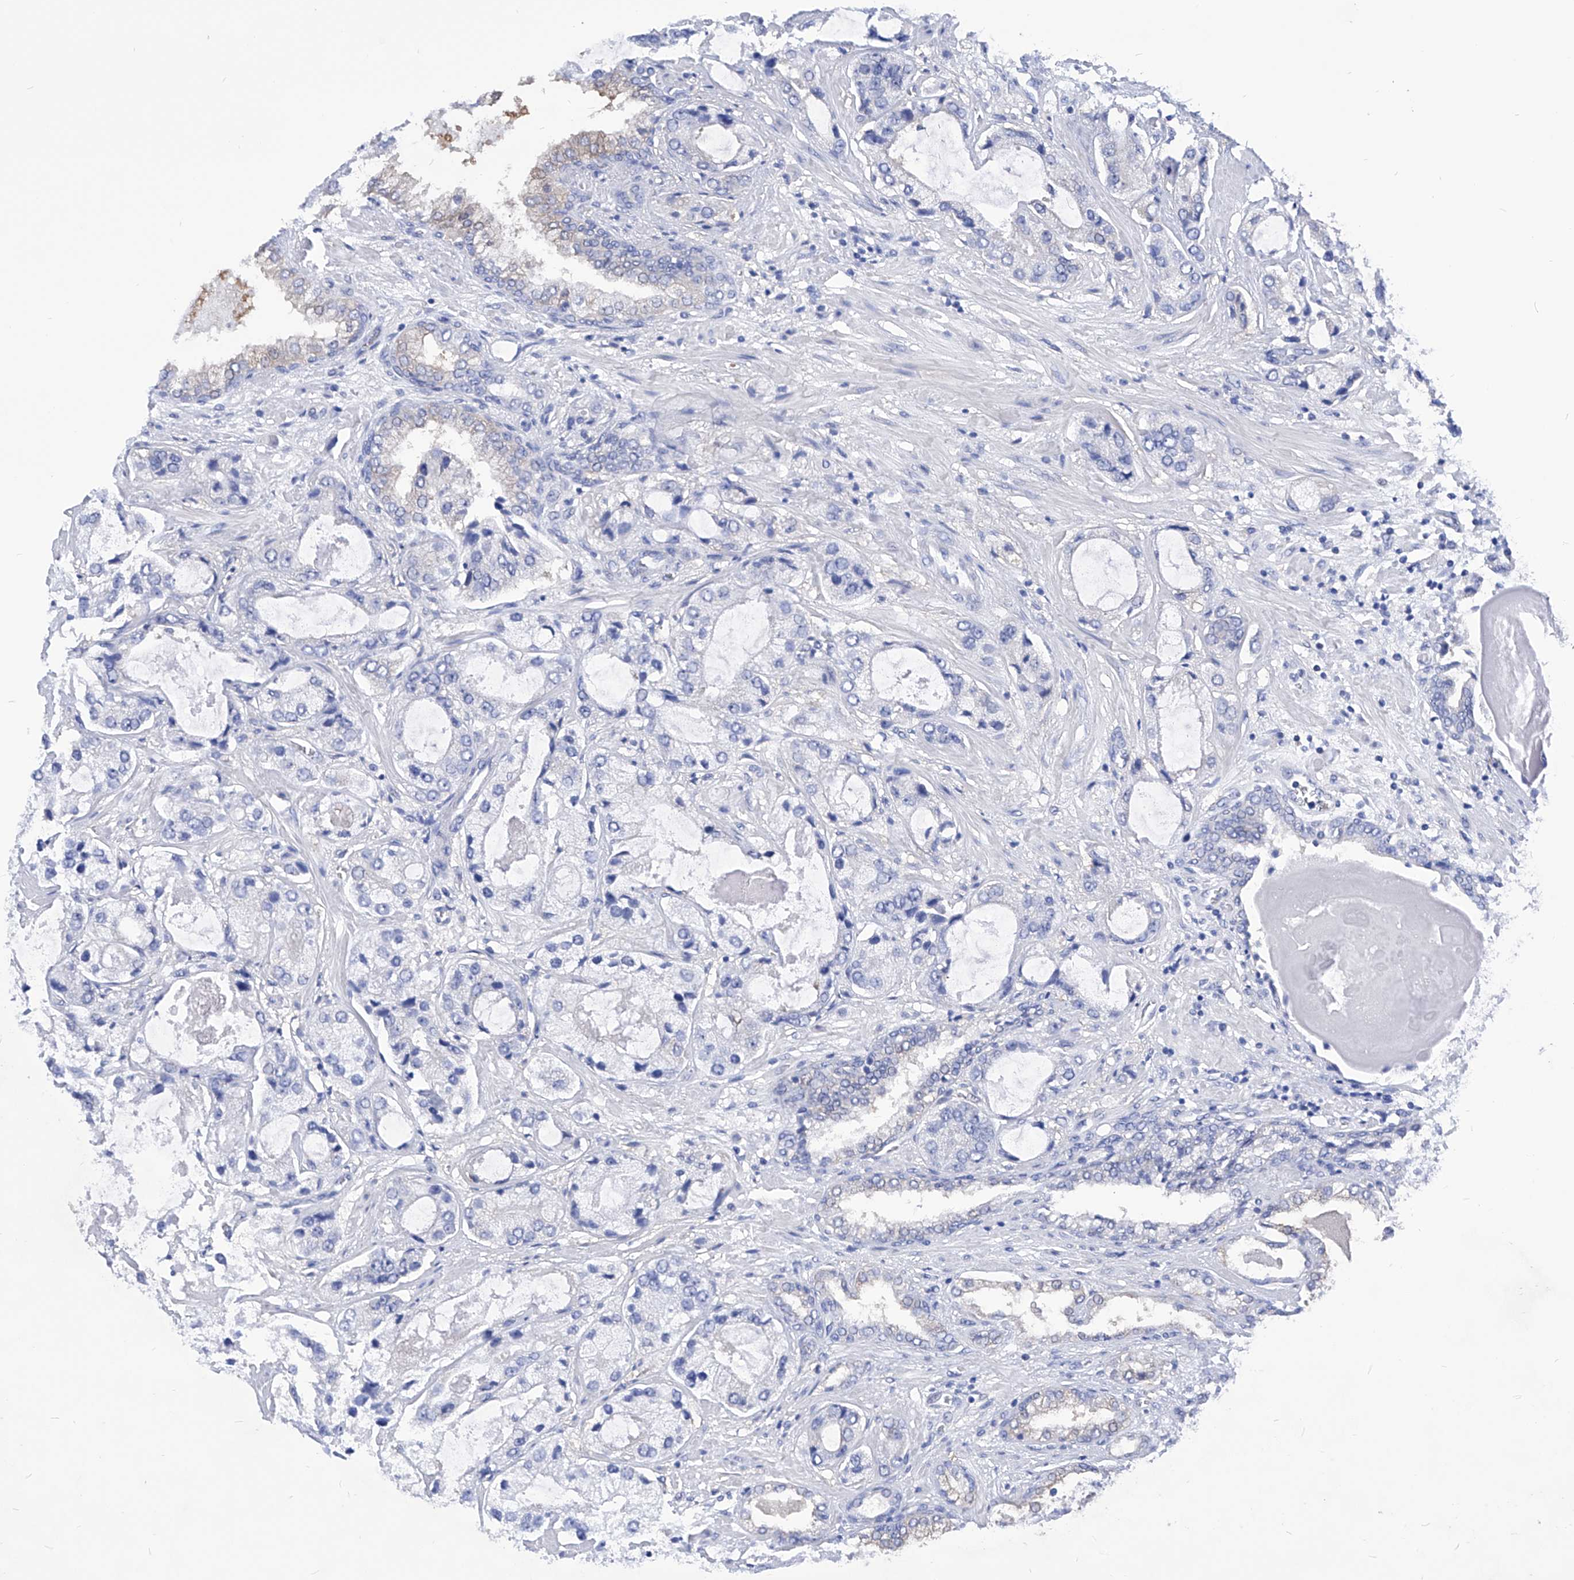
{"staining": {"intensity": "negative", "quantity": "none", "location": "none"}, "tissue": "prostate cancer", "cell_type": "Tumor cells", "image_type": "cancer", "snomed": [{"axis": "morphology", "description": "Normal tissue, NOS"}, {"axis": "morphology", "description": "Adenocarcinoma, High grade"}, {"axis": "topography", "description": "Prostate"}, {"axis": "topography", "description": "Peripheral nerve tissue"}], "caption": "An immunohistochemistry (IHC) micrograph of high-grade adenocarcinoma (prostate) is shown. There is no staining in tumor cells of high-grade adenocarcinoma (prostate).", "gene": "XPNPEP1", "patient": {"sex": "male", "age": 59}}